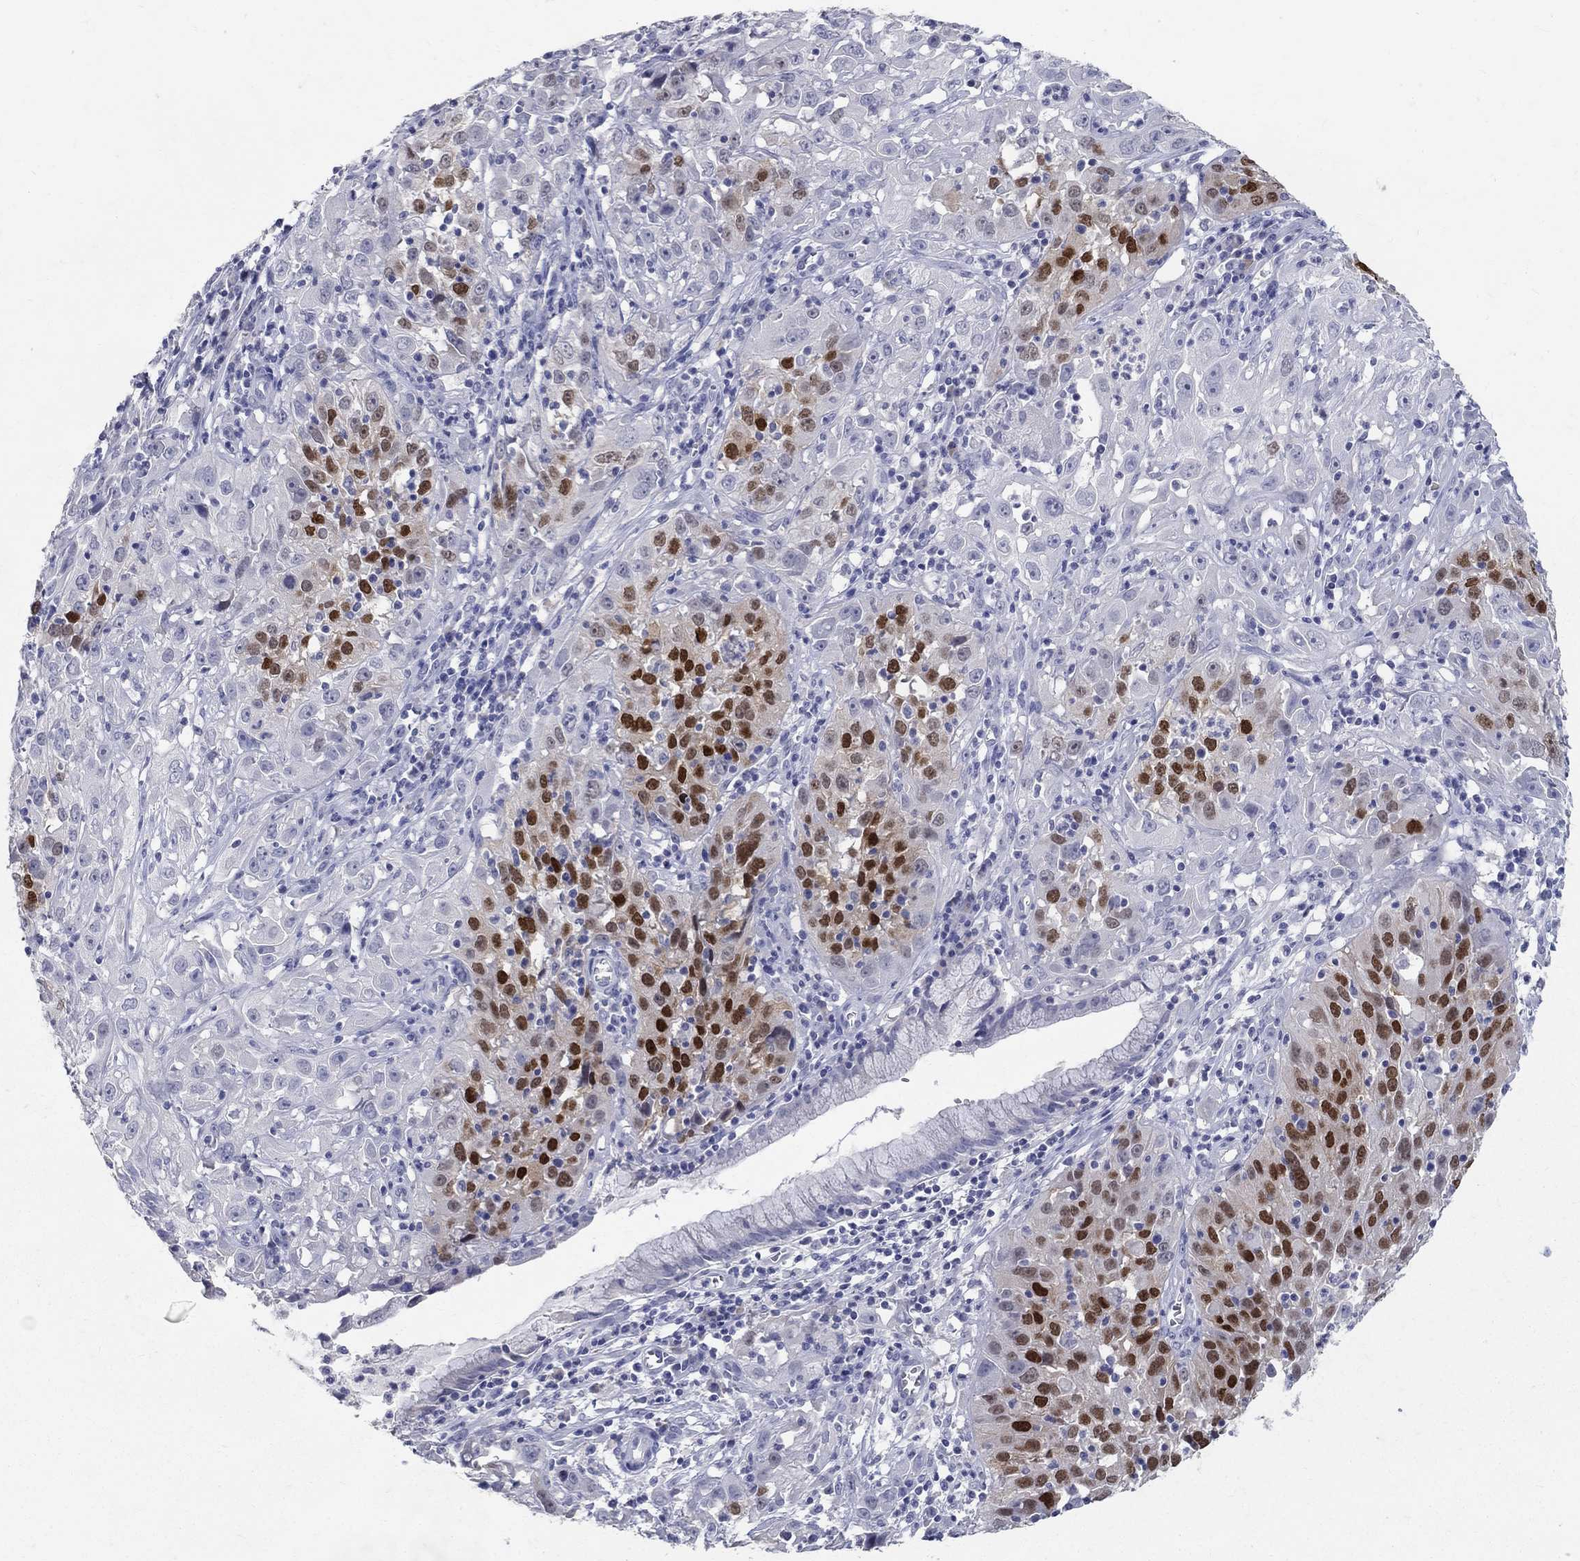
{"staining": {"intensity": "strong", "quantity": "25%-75%", "location": "nuclear"}, "tissue": "cervical cancer", "cell_type": "Tumor cells", "image_type": "cancer", "snomed": [{"axis": "morphology", "description": "Squamous cell carcinoma, NOS"}, {"axis": "topography", "description": "Cervix"}], "caption": "The histopathology image demonstrates a brown stain indicating the presence of a protein in the nuclear of tumor cells in cervical cancer. The staining was performed using DAB (3,3'-diaminobenzidine), with brown indicating positive protein expression. Nuclei are stained blue with hematoxylin.", "gene": "SOX2", "patient": {"sex": "female", "age": 32}}